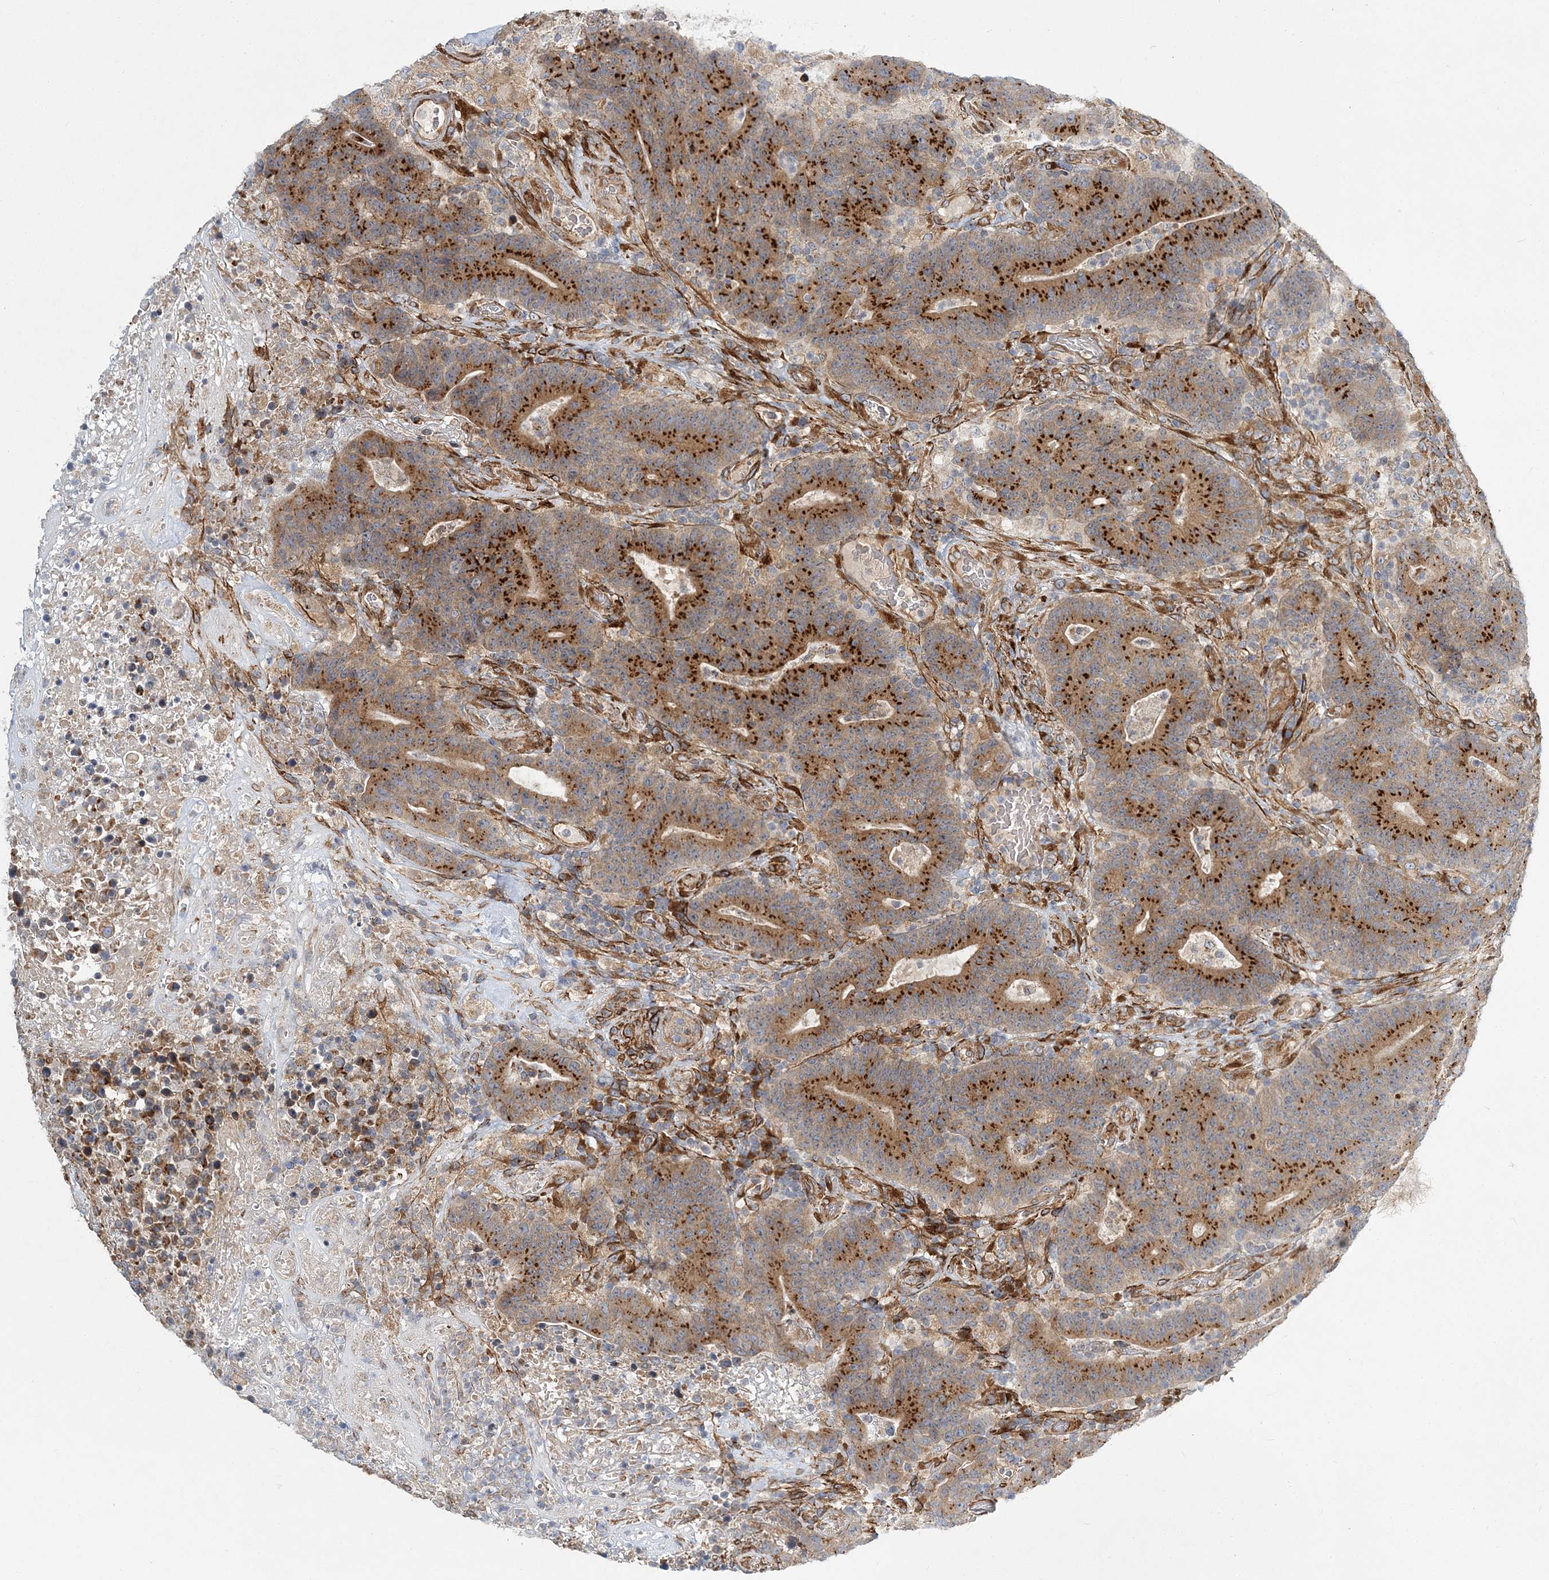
{"staining": {"intensity": "strong", "quantity": ">75%", "location": "cytoplasmic/membranous"}, "tissue": "colorectal cancer", "cell_type": "Tumor cells", "image_type": "cancer", "snomed": [{"axis": "morphology", "description": "Normal tissue, NOS"}, {"axis": "morphology", "description": "Adenocarcinoma, NOS"}, {"axis": "topography", "description": "Colon"}], "caption": "Immunohistochemistry (IHC) staining of colorectal cancer, which shows high levels of strong cytoplasmic/membranous positivity in about >75% of tumor cells indicating strong cytoplasmic/membranous protein positivity. The staining was performed using DAB (3,3'-diaminobenzidine) (brown) for protein detection and nuclei were counterstained in hematoxylin (blue).", "gene": "NBAS", "patient": {"sex": "female", "age": 75}}